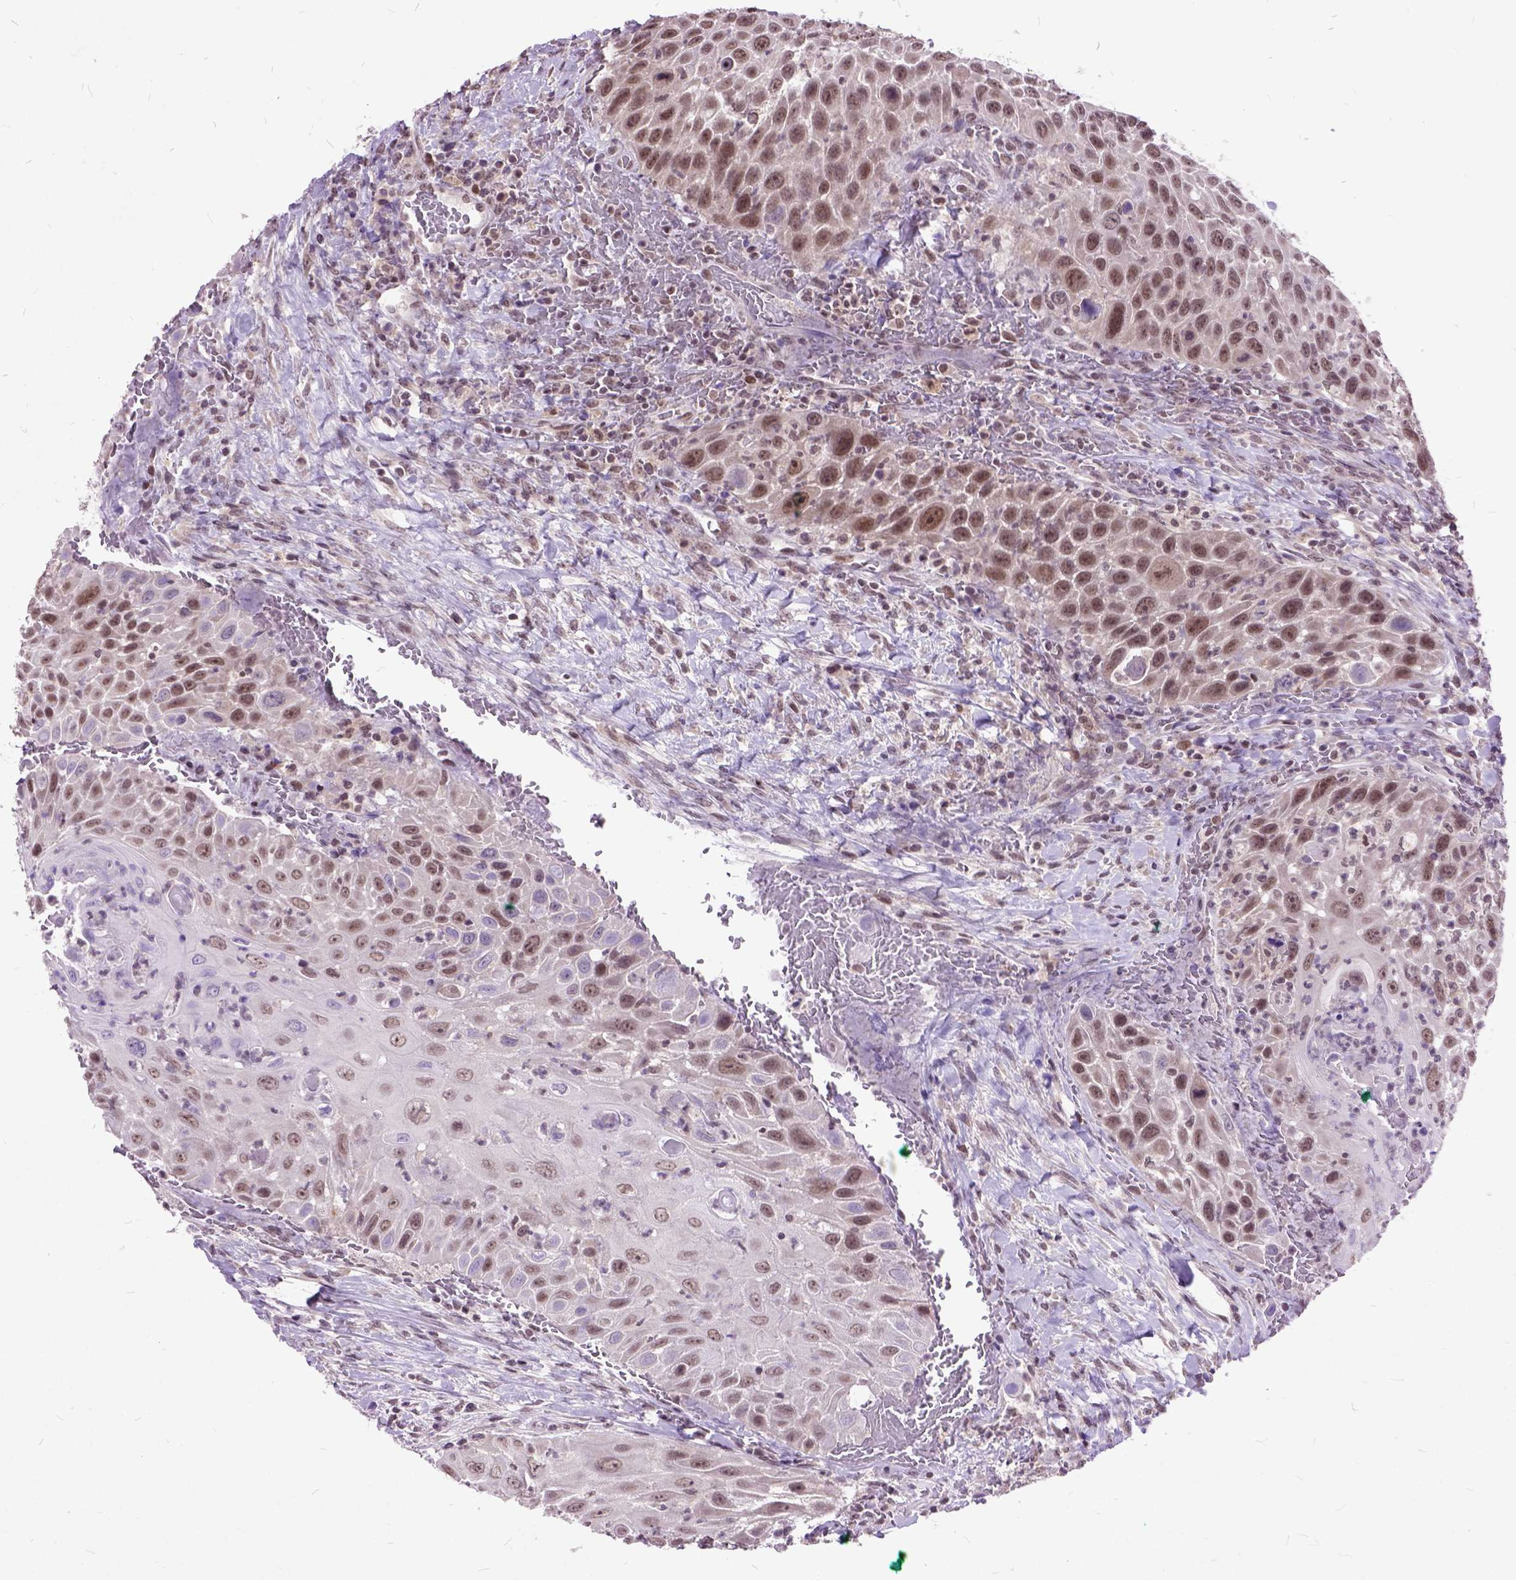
{"staining": {"intensity": "moderate", "quantity": ">75%", "location": "nuclear"}, "tissue": "head and neck cancer", "cell_type": "Tumor cells", "image_type": "cancer", "snomed": [{"axis": "morphology", "description": "Squamous cell carcinoma, NOS"}, {"axis": "topography", "description": "Head-Neck"}], "caption": "IHC histopathology image of neoplastic tissue: head and neck cancer (squamous cell carcinoma) stained using immunohistochemistry (IHC) shows medium levels of moderate protein expression localized specifically in the nuclear of tumor cells, appearing as a nuclear brown color.", "gene": "ORC5", "patient": {"sex": "male", "age": 69}}